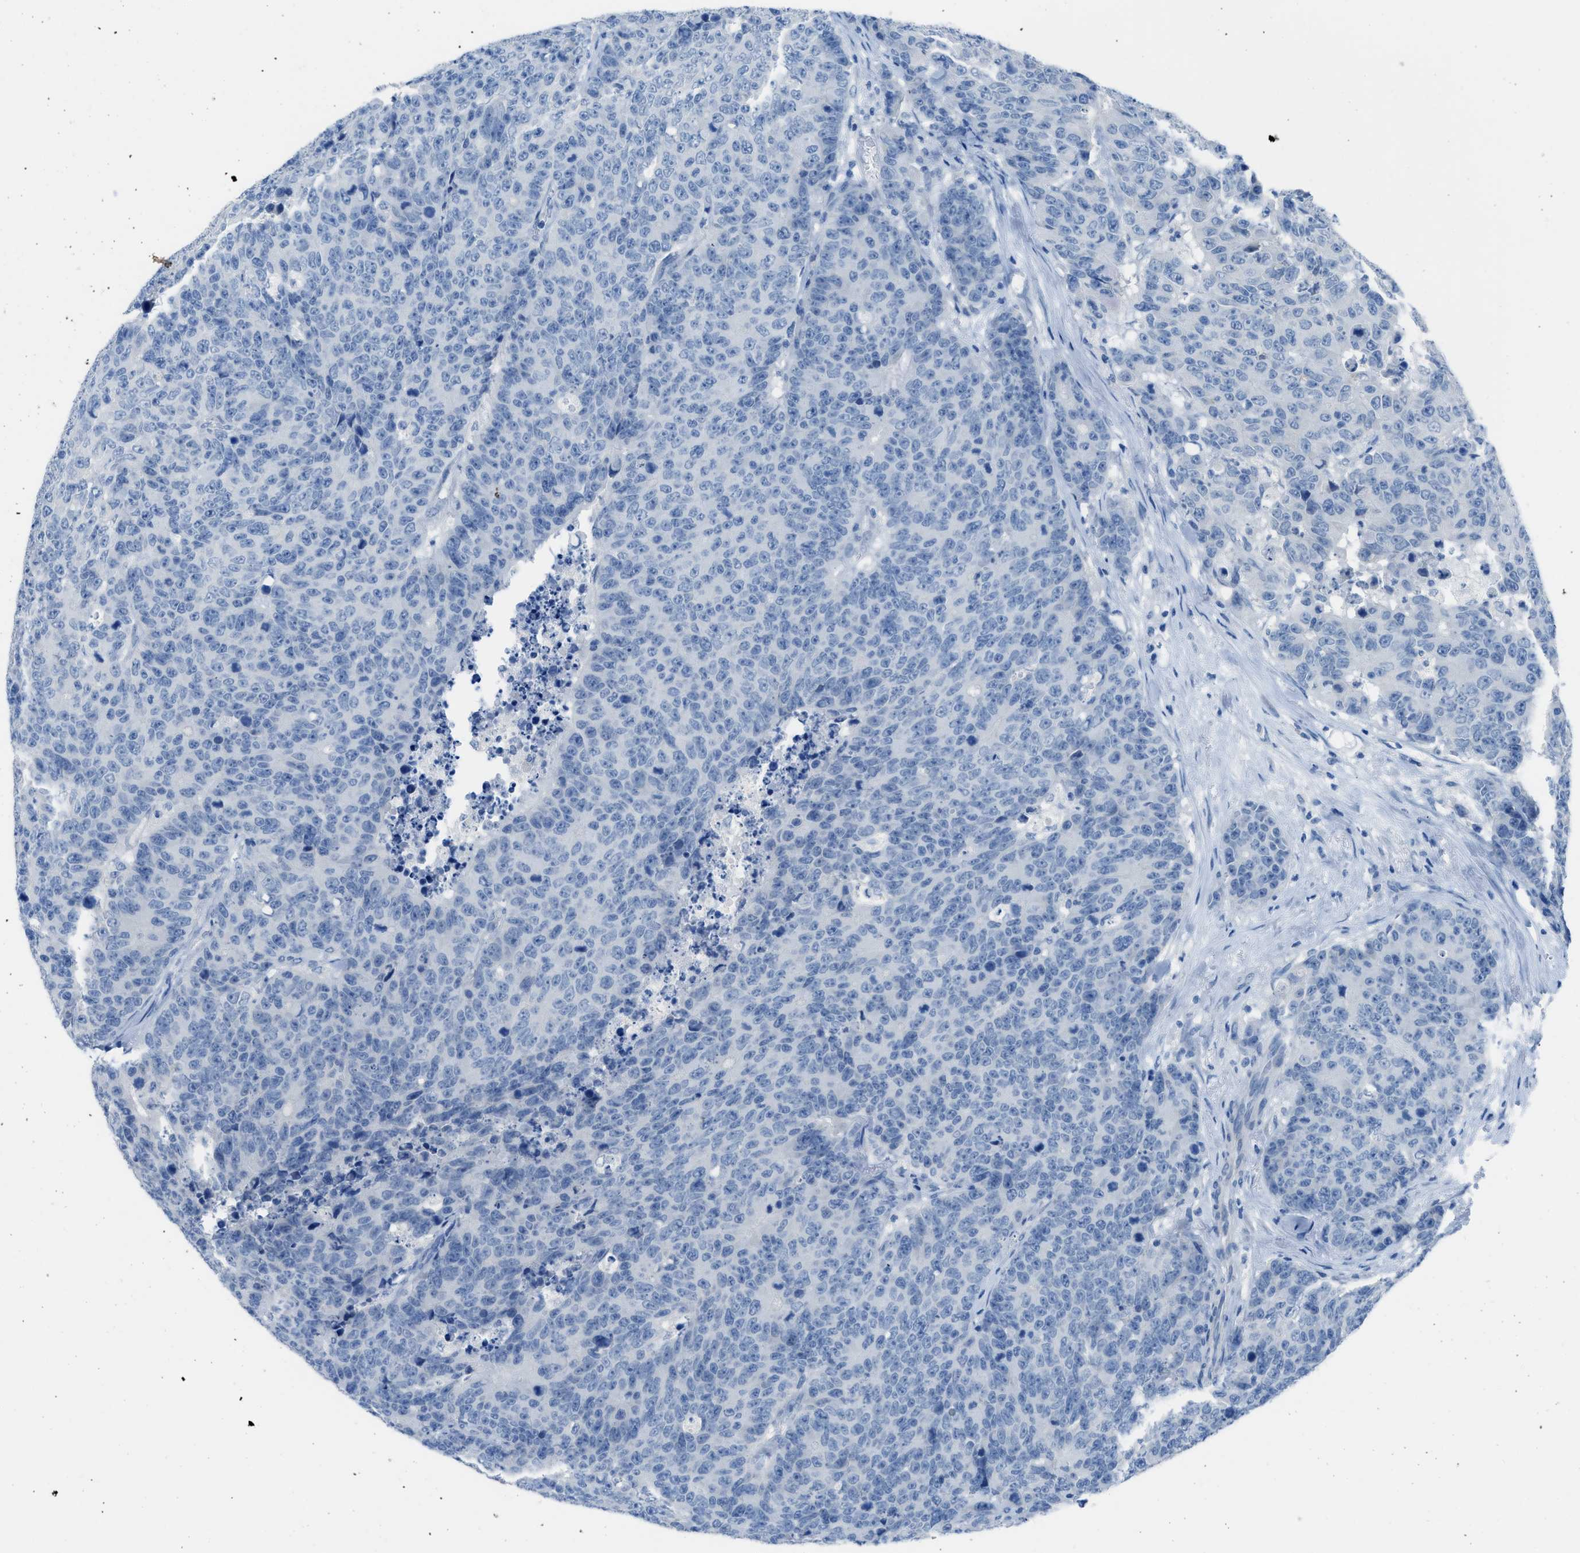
{"staining": {"intensity": "negative", "quantity": "none", "location": "none"}, "tissue": "colorectal cancer", "cell_type": "Tumor cells", "image_type": "cancer", "snomed": [{"axis": "morphology", "description": "Adenocarcinoma, NOS"}, {"axis": "topography", "description": "Colon"}], "caption": "There is no significant expression in tumor cells of colorectal adenocarcinoma.", "gene": "ACAN", "patient": {"sex": "female", "age": 86}}